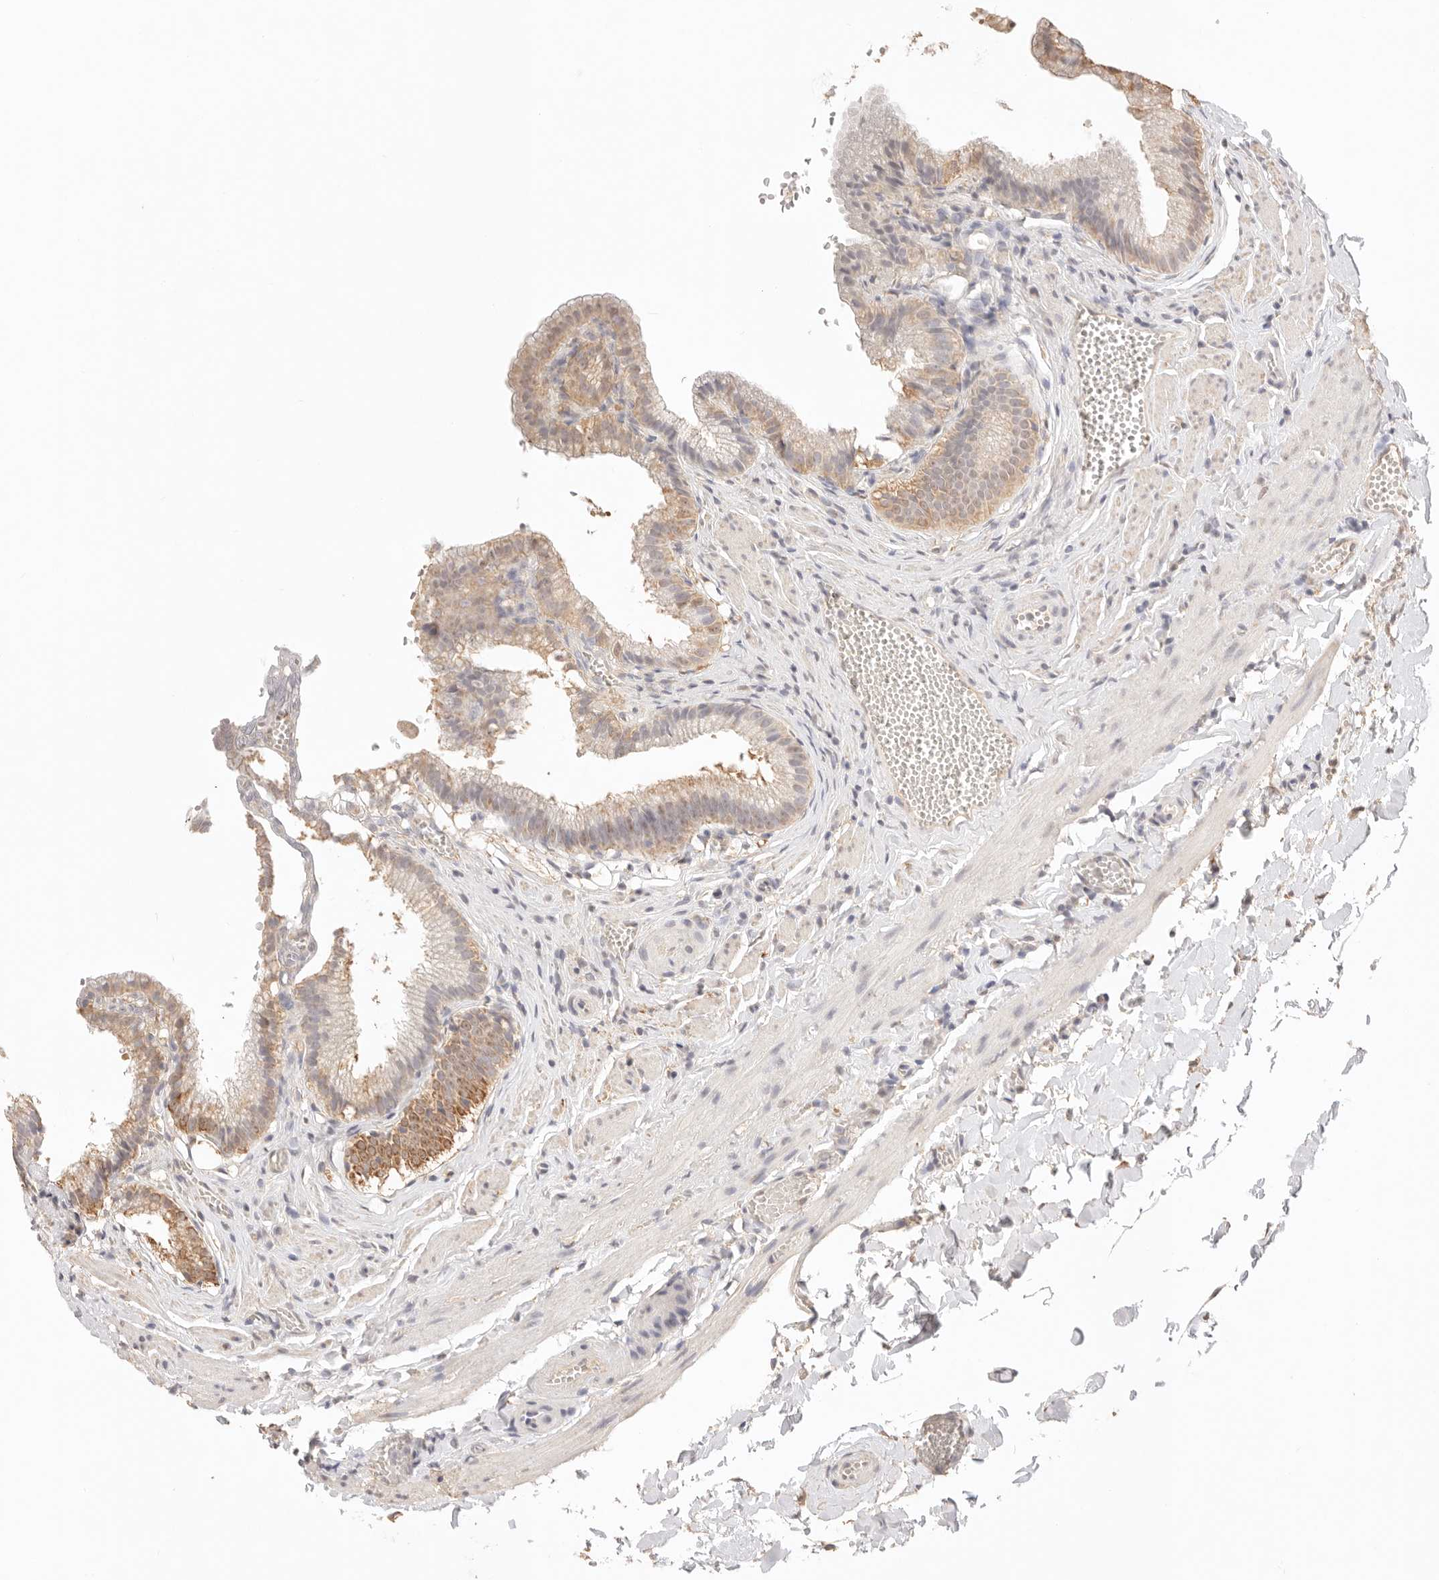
{"staining": {"intensity": "weak", "quantity": ">75%", "location": "cytoplasmic/membranous,nuclear"}, "tissue": "gallbladder", "cell_type": "Glandular cells", "image_type": "normal", "snomed": [{"axis": "morphology", "description": "Normal tissue, NOS"}, {"axis": "topography", "description": "Gallbladder"}], "caption": "About >75% of glandular cells in normal human gallbladder show weak cytoplasmic/membranous,nuclear protein positivity as visualized by brown immunohistochemical staining.", "gene": "IL1R2", "patient": {"sex": "male", "age": 38}}